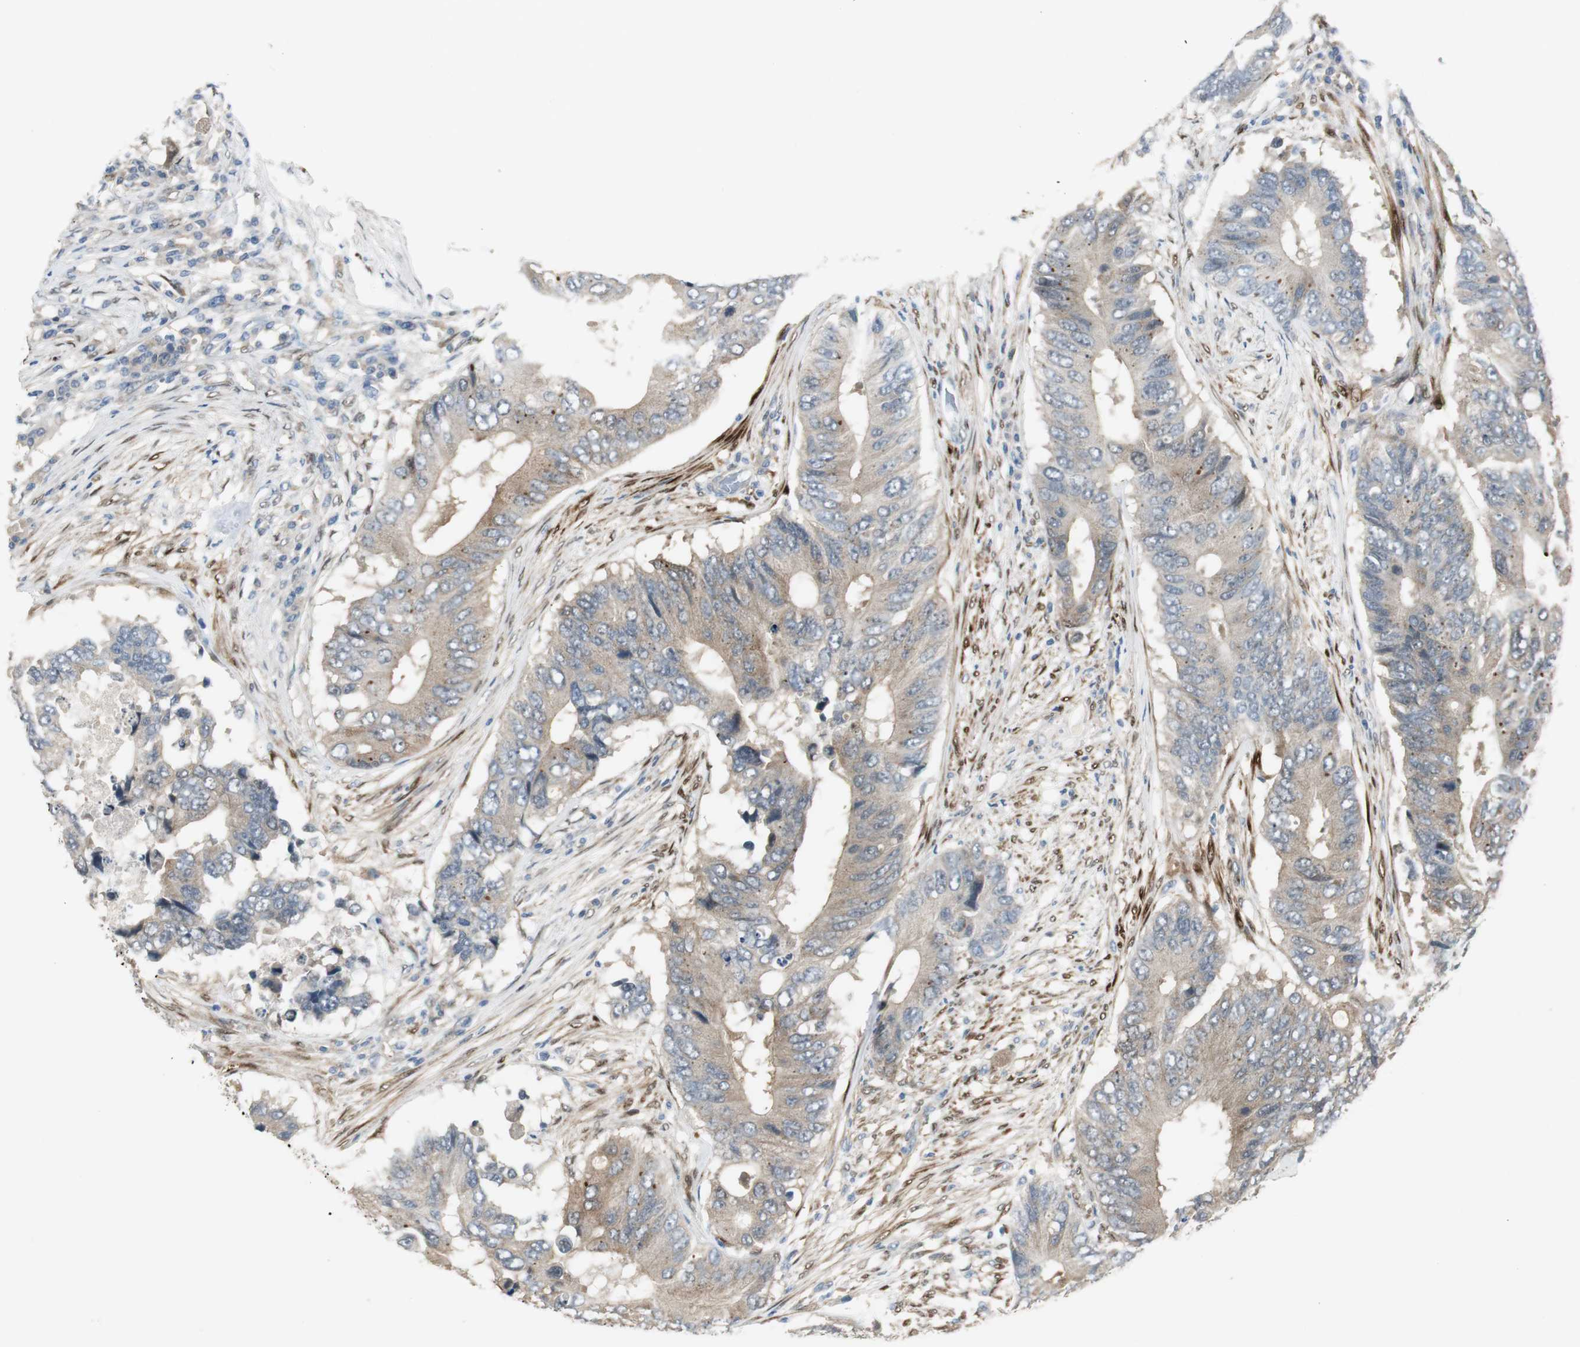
{"staining": {"intensity": "weak", "quantity": "25%-75%", "location": "cytoplasmic/membranous"}, "tissue": "colorectal cancer", "cell_type": "Tumor cells", "image_type": "cancer", "snomed": [{"axis": "morphology", "description": "Adenocarcinoma, NOS"}, {"axis": "topography", "description": "Colon"}], "caption": "This image shows immunohistochemistry staining of human colorectal cancer (adenocarcinoma), with low weak cytoplasmic/membranous positivity in approximately 25%-75% of tumor cells.", "gene": "FHL2", "patient": {"sex": "male", "age": 71}}